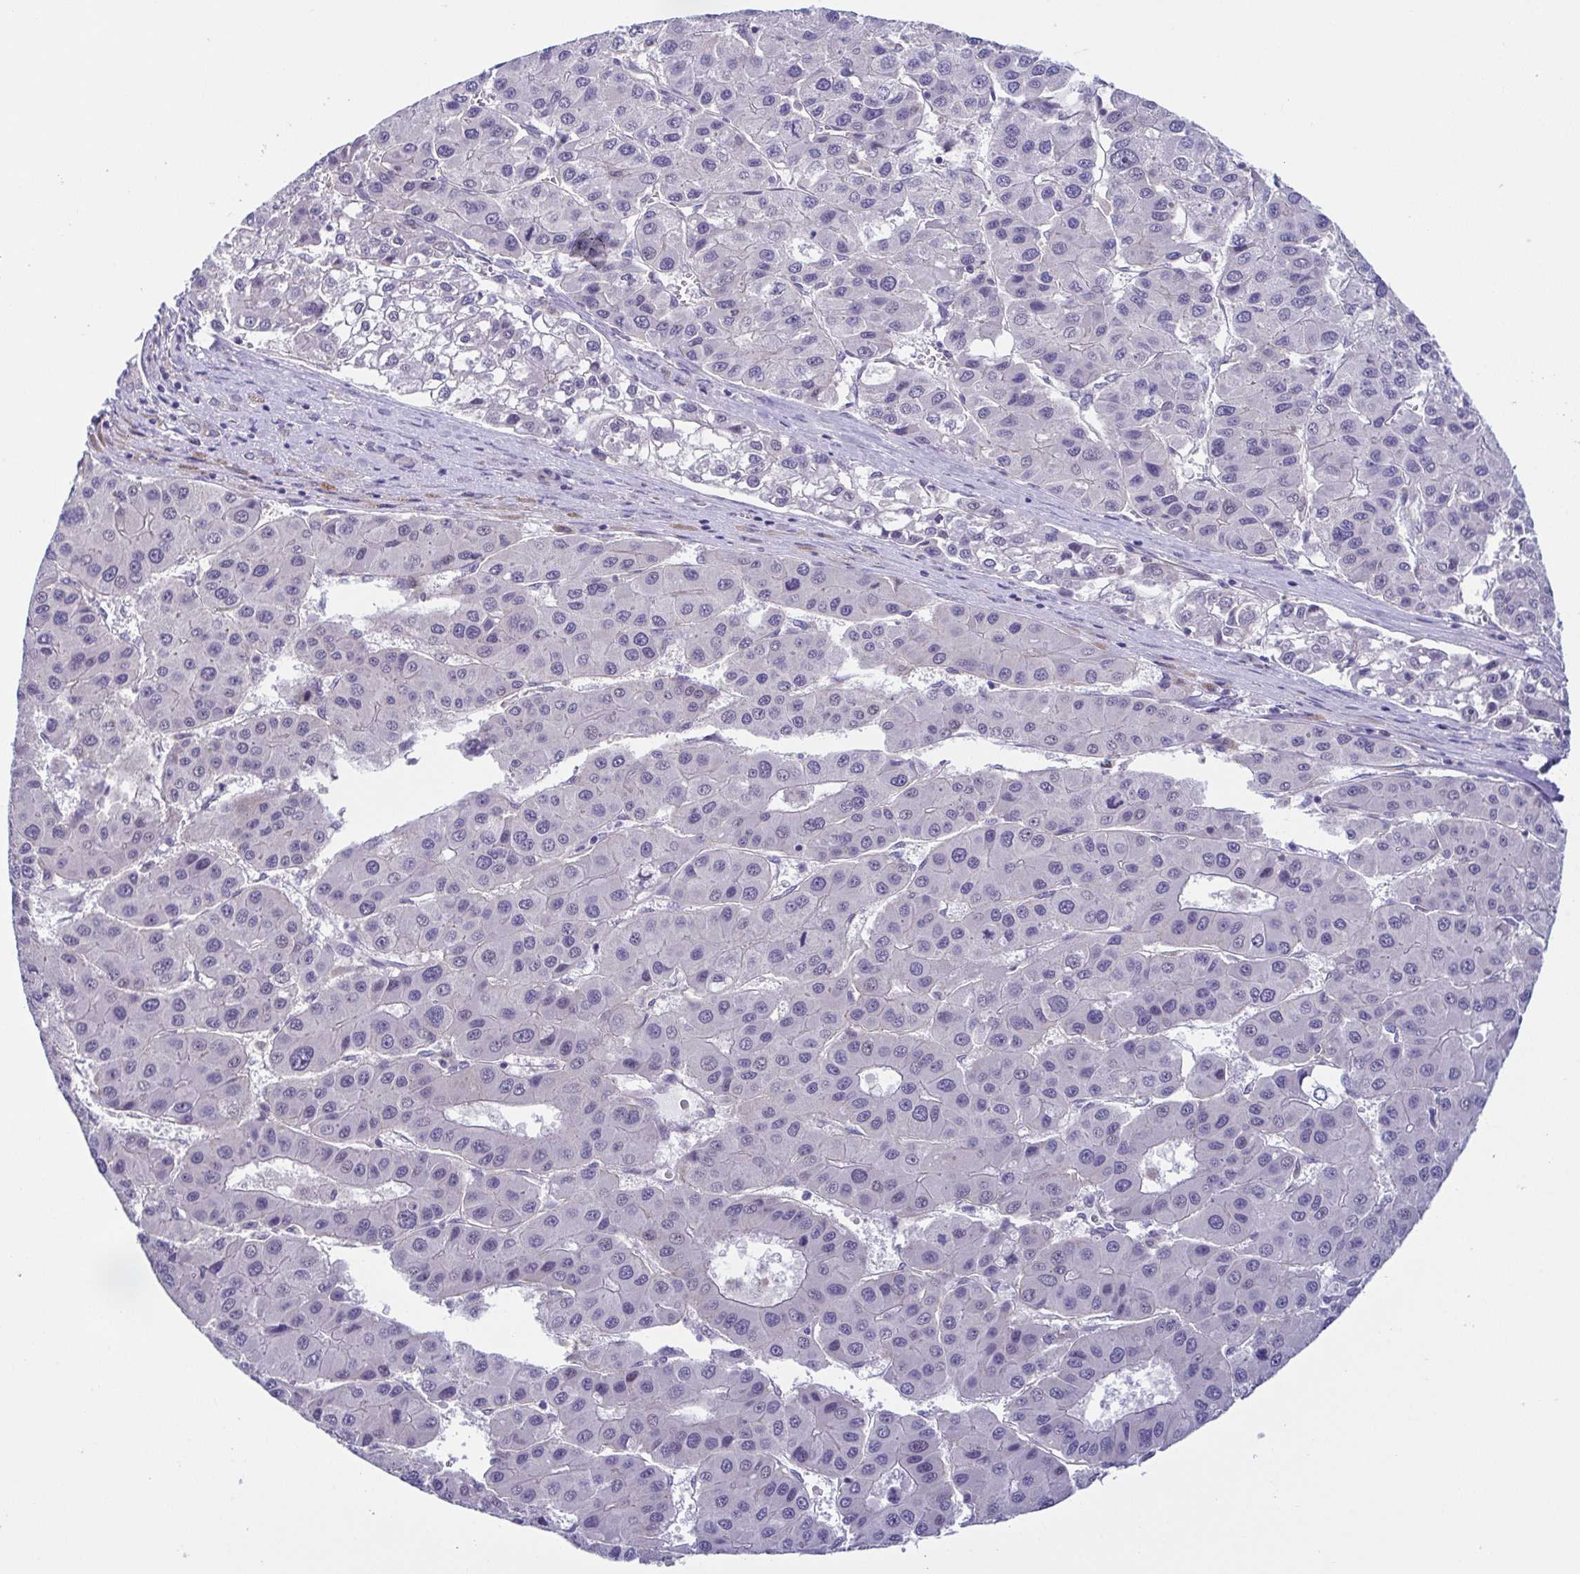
{"staining": {"intensity": "negative", "quantity": "none", "location": "none"}, "tissue": "liver cancer", "cell_type": "Tumor cells", "image_type": "cancer", "snomed": [{"axis": "morphology", "description": "Carcinoma, Hepatocellular, NOS"}, {"axis": "topography", "description": "Liver"}], "caption": "Immunohistochemistry histopathology image of neoplastic tissue: human liver hepatocellular carcinoma stained with DAB reveals no significant protein positivity in tumor cells. (DAB (3,3'-diaminobenzidine) immunohistochemistry (IHC) with hematoxylin counter stain).", "gene": "UBE2Q1", "patient": {"sex": "male", "age": 73}}